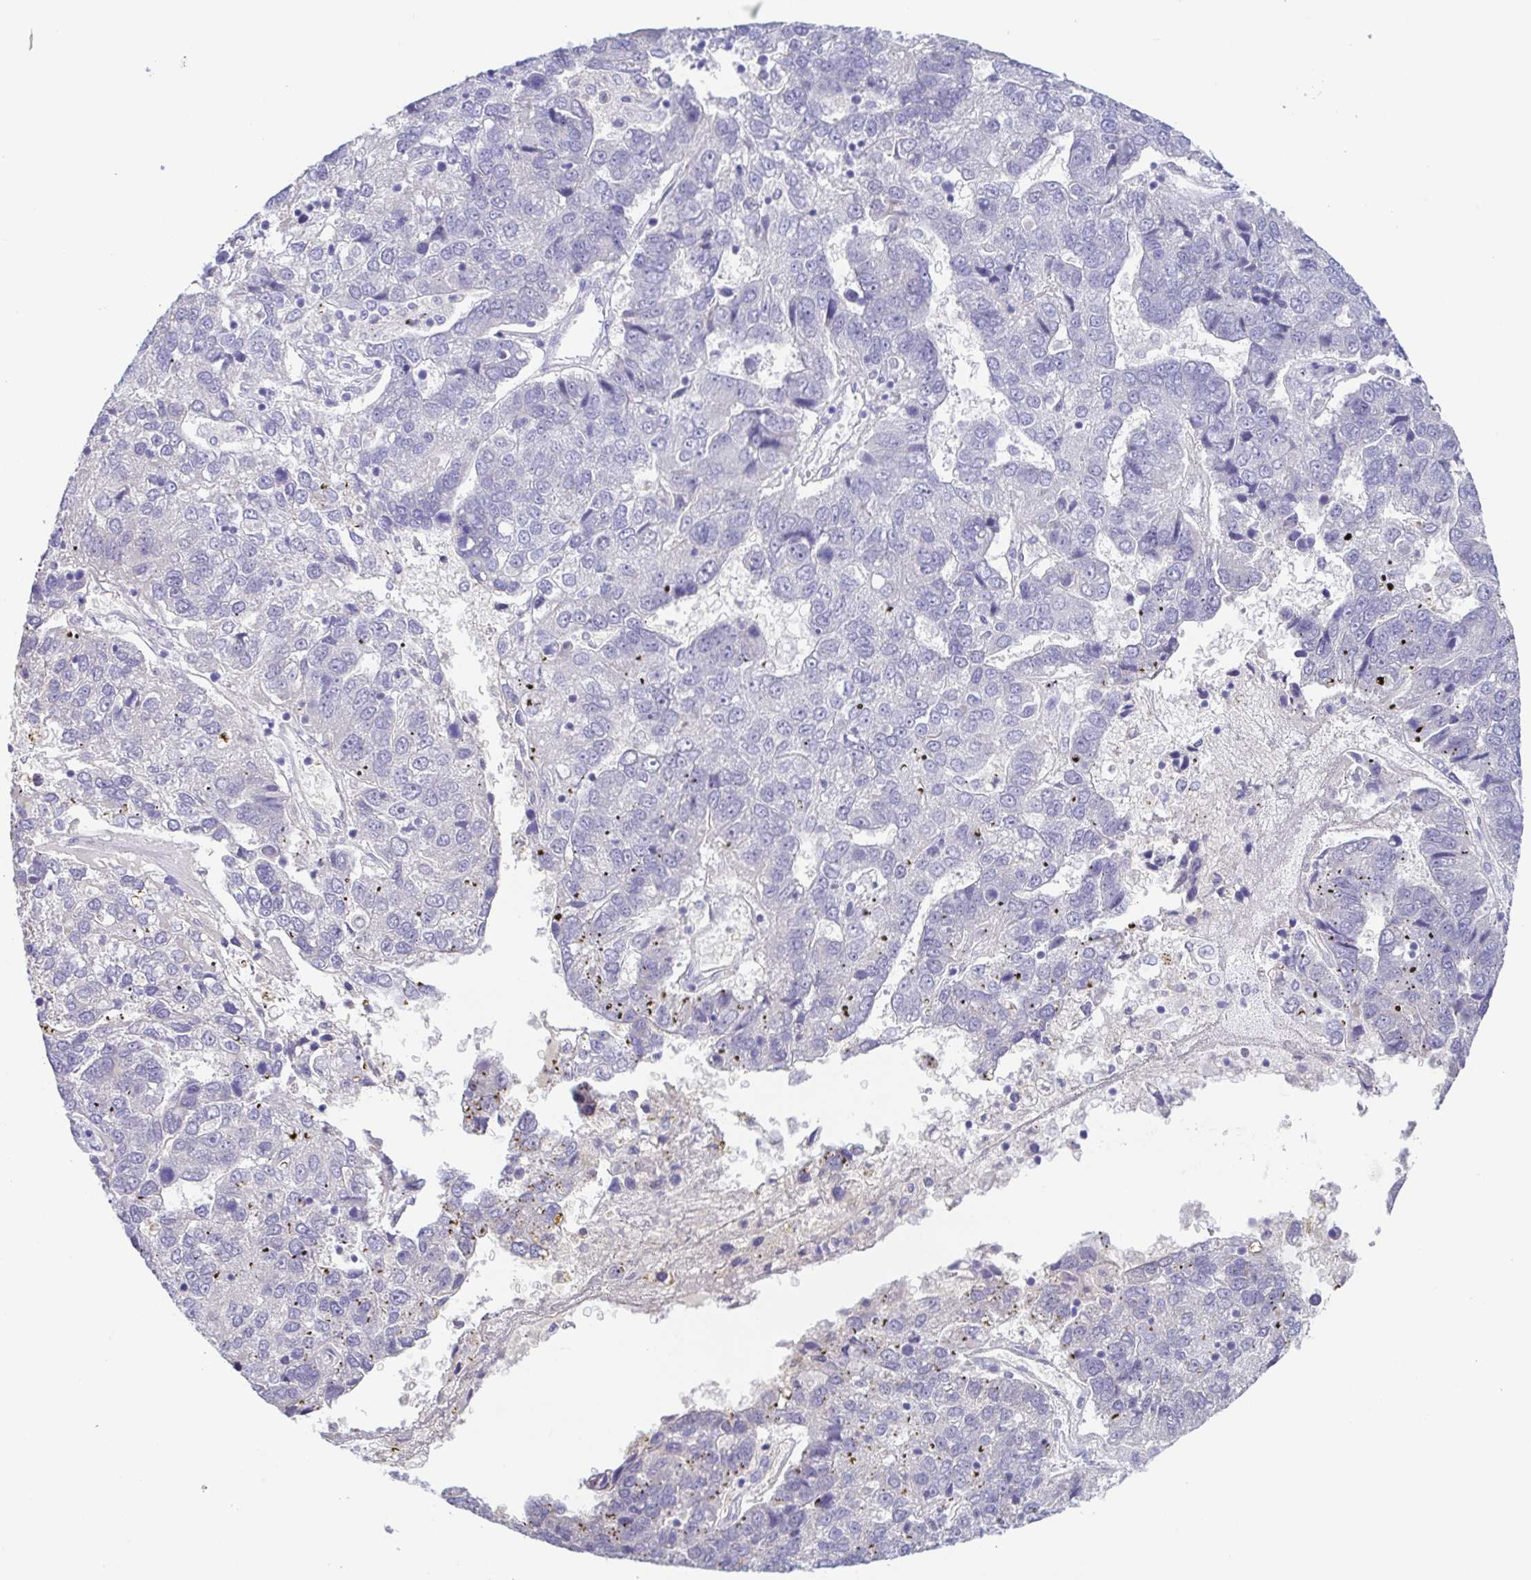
{"staining": {"intensity": "negative", "quantity": "none", "location": "none"}, "tissue": "pancreatic cancer", "cell_type": "Tumor cells", "image_type": "cancer", "snomed": [{"axis": "morphology", "description": "Adenocarcinoma, NOS"}, {"axis": "topography", "description": "Pancreas"}], "caption": "This is a image of IHC staining of adenocarcinoma (pancreatic), which shows no expression in tumor cells.", "gene": "A1BG", "patient": {"sex": "female", "age": 61}}